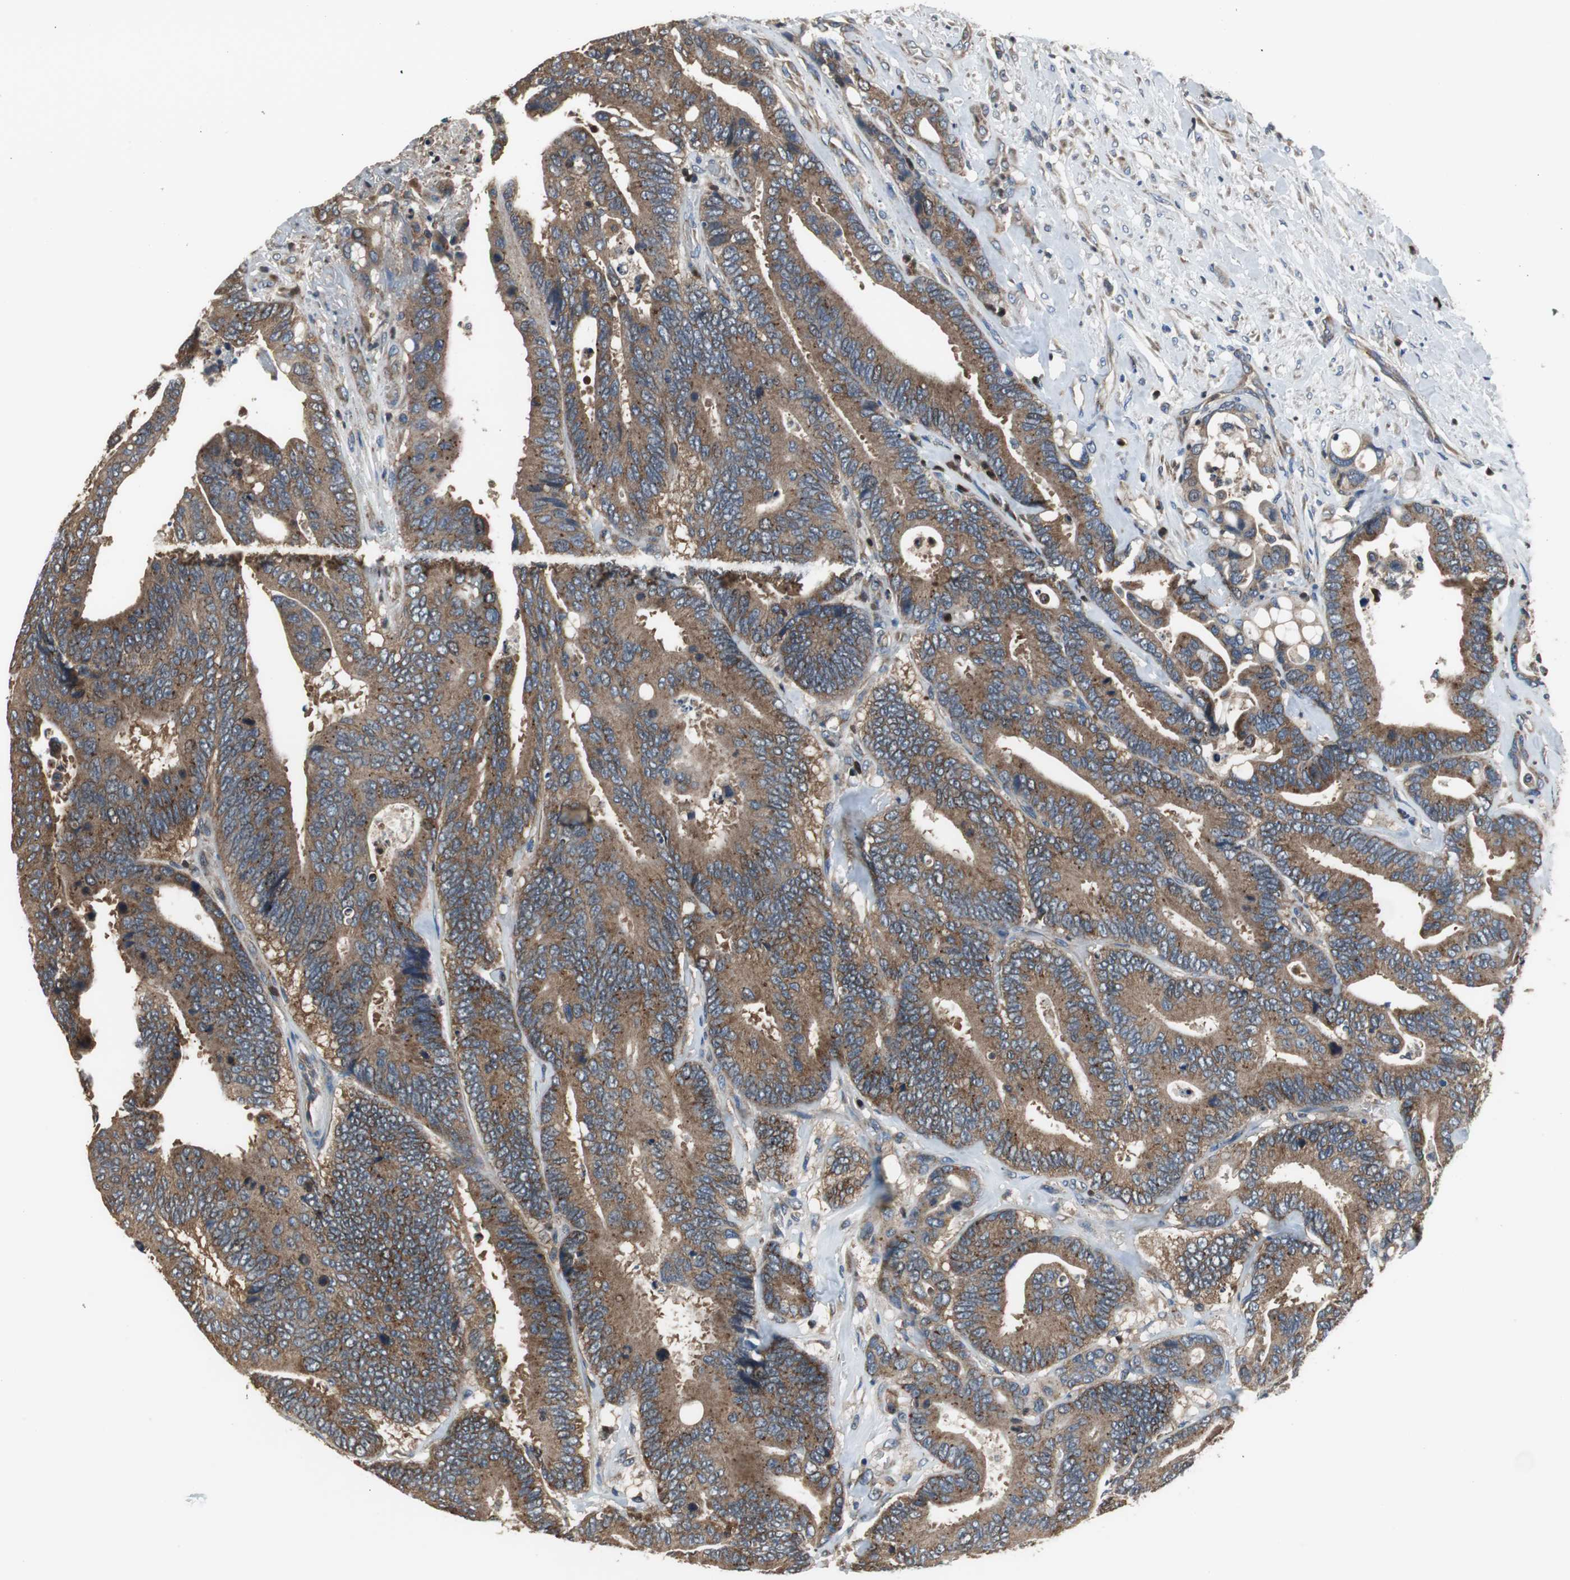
{"staining": {"intensity": "strong", "quantity": ">75%", "location": "cytoplasmic/membranous"}, "tissue": "colorectal cancer", "cell_type": "Tumor cells", "image_type": "cancer", "snomed": [{"axis": "morphology", "description": "Normal tissue, NOS"}, {"axis": "morphology", "description": "Adenocarcinoma, NOS"}, {"axis": "topography", "description": "Colon"}], "caption": "An immunohistochemistry photomicrograph of neoplastic tissue is shown. Protein staining in brown highlights strong cytoplasmic/membranous positivity in colorectal adenocarcinoma within tumor cells. The staining is performed using DAB brown chromogen to label protein expression. The nuclei are counter-stained blue using hematoxylin.", "gene": "PI4KB", "patient": {"sex": "male", "age": 82}}